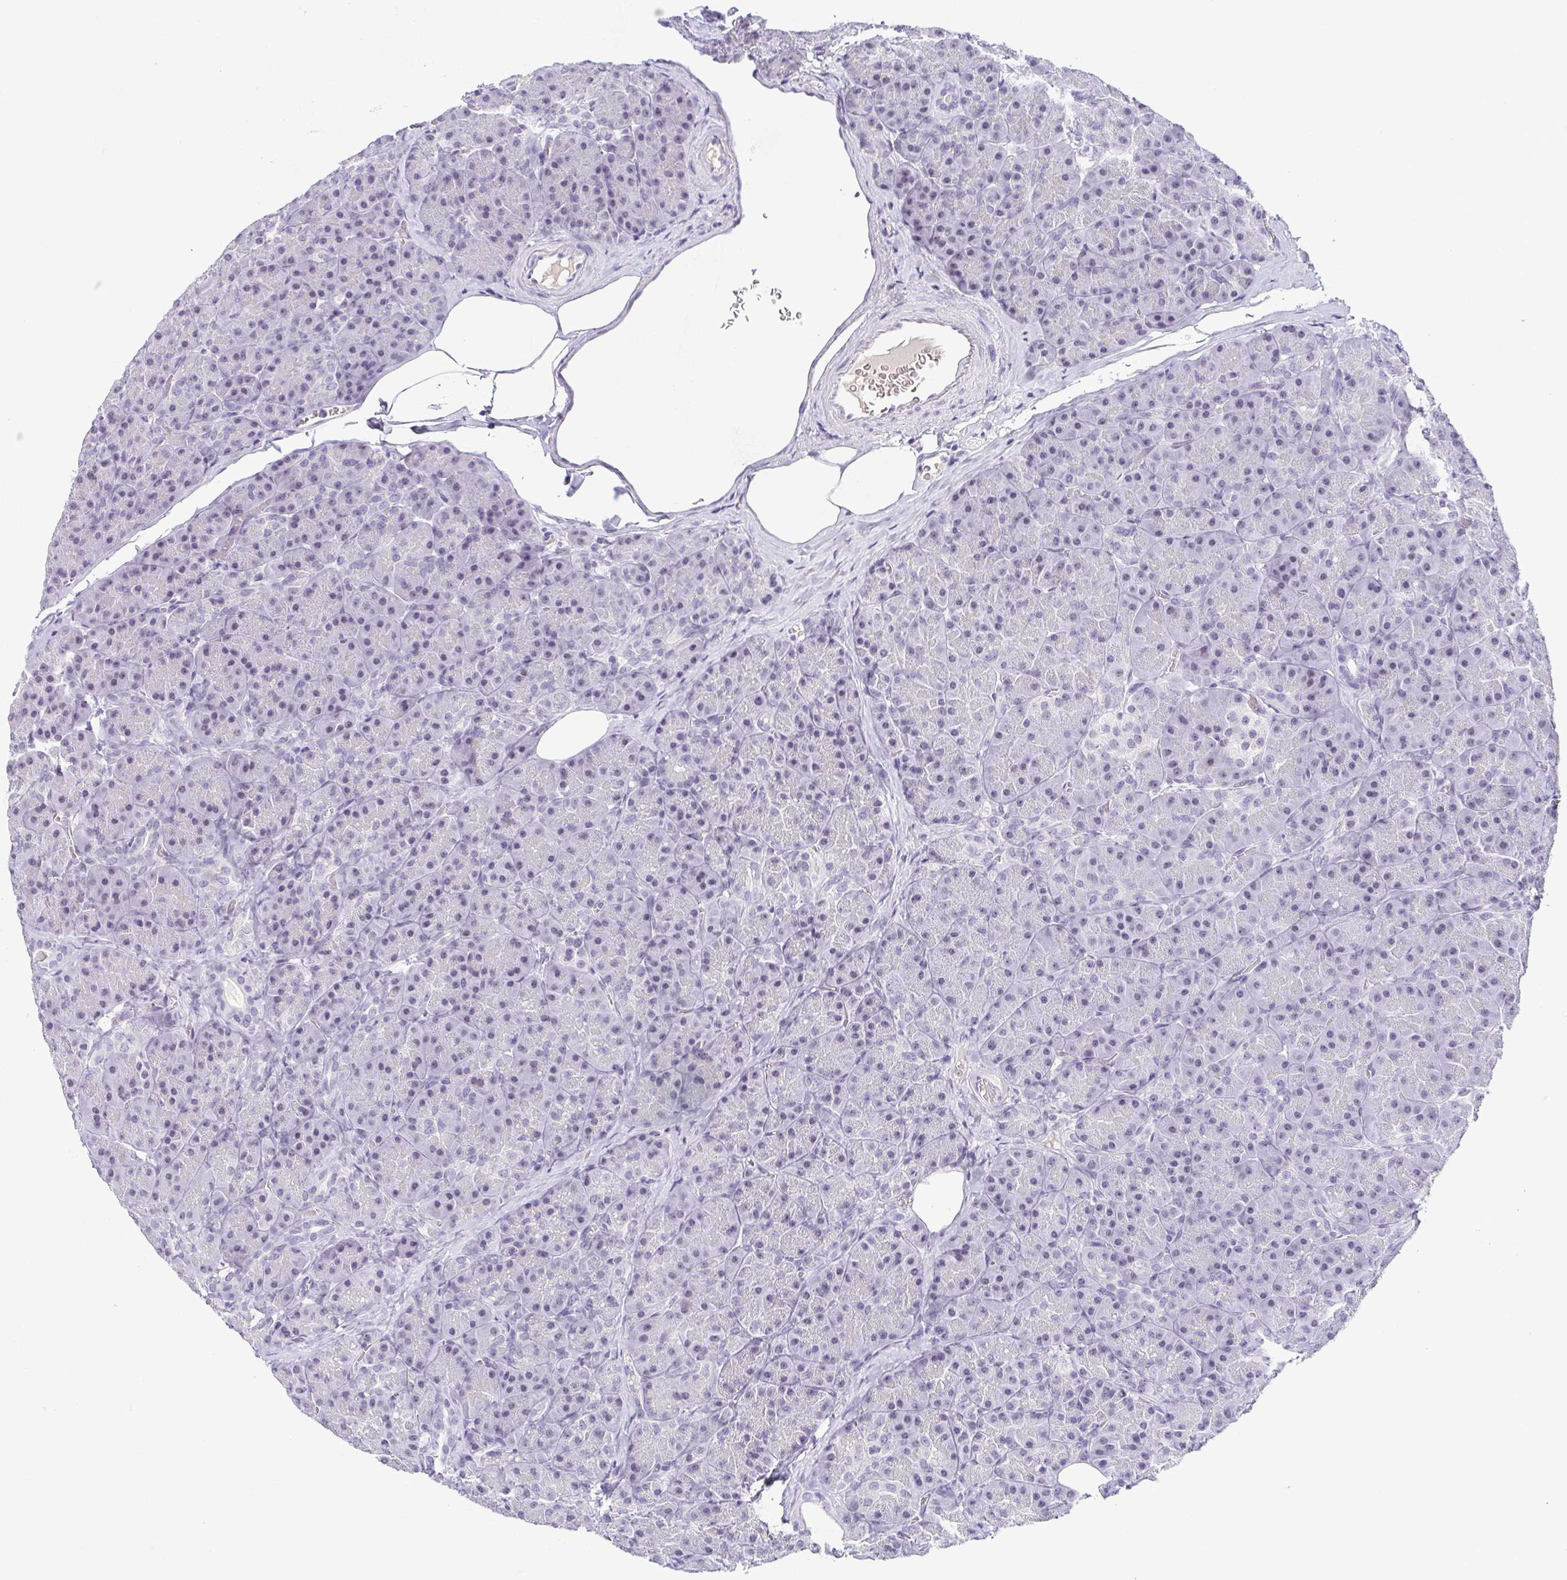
{"staining": {"intensity": "negative", "quantity": "none", "location": "none"}, "tissue": "pancreas", "cell_type": "Exocrine glandular cells", "image_type": "normal", "snomed": [{"axis": "morphology", "description": "Normal tissue, NOS"}, {"axis": "topography", "description": "Pancreas"}], "caption": "Immunohistochemistry (IHC) histopathology image of normal human pancreas stained for a protein (brown), which exhibits no staining in exocrine glandular cells. Nuclei are stained in blue.", "gene": "TCF3", "patient": {"sex": "male", "age": 57}}